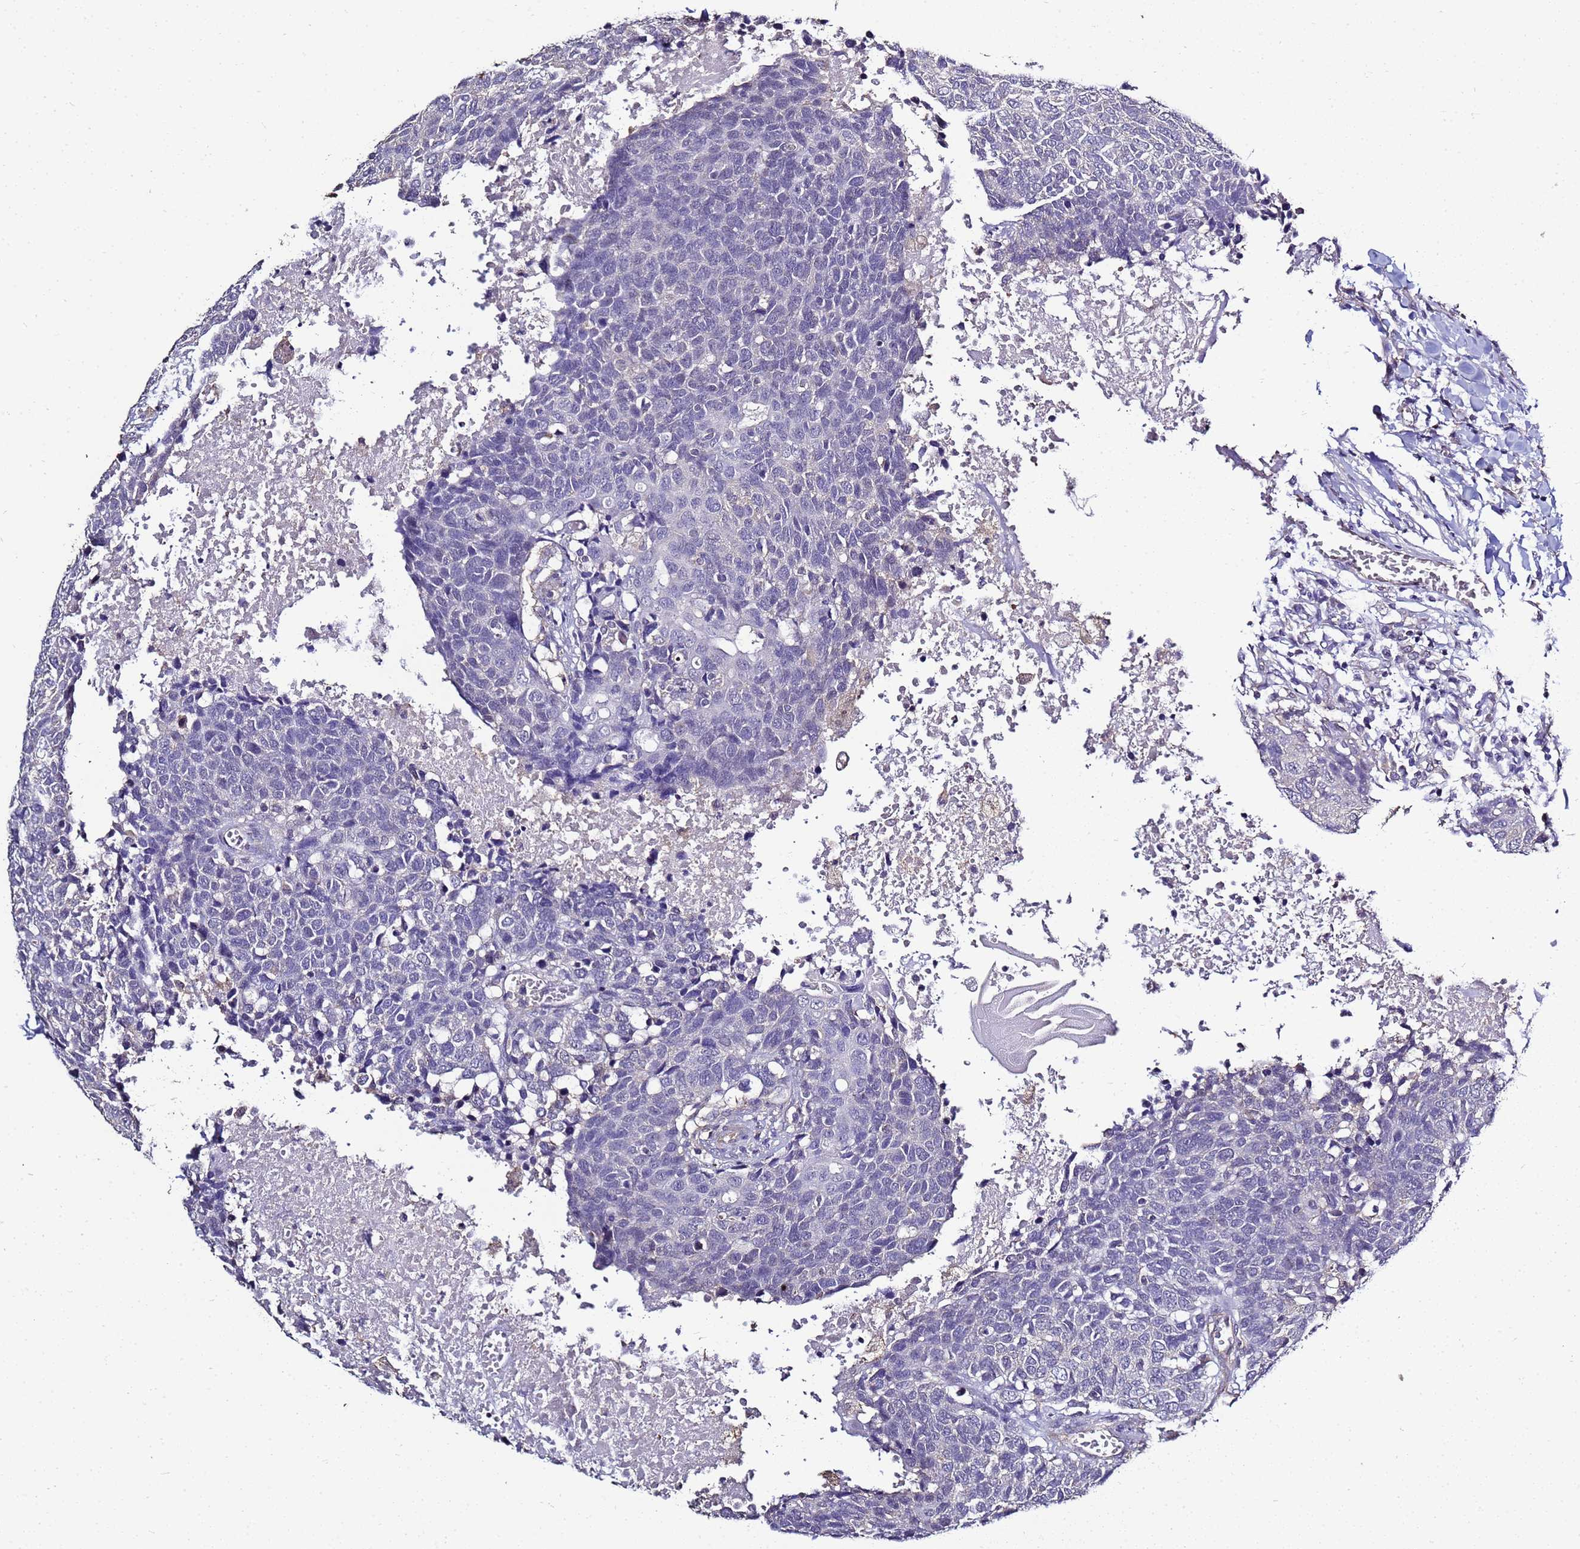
{"staining": {"intensity": "negative", "quantity": "none", "location": "none"}, "tissue": "head and neck cancer", "cell_type": "Tumor cells", "image_type": "cancer", "snomed": [{"axis": "morphology", "description": "Squamous cell carcinoma, NOS"}, {"axis": "topography", "description": "Head-Neck"}], "caption": "Immunohistochemistry of human head and neck squamous cell carcinoma exhibits no expression in tumor cells.", "gene": "ENOPH1", "patient": {"sex": "male", "age": 66}}